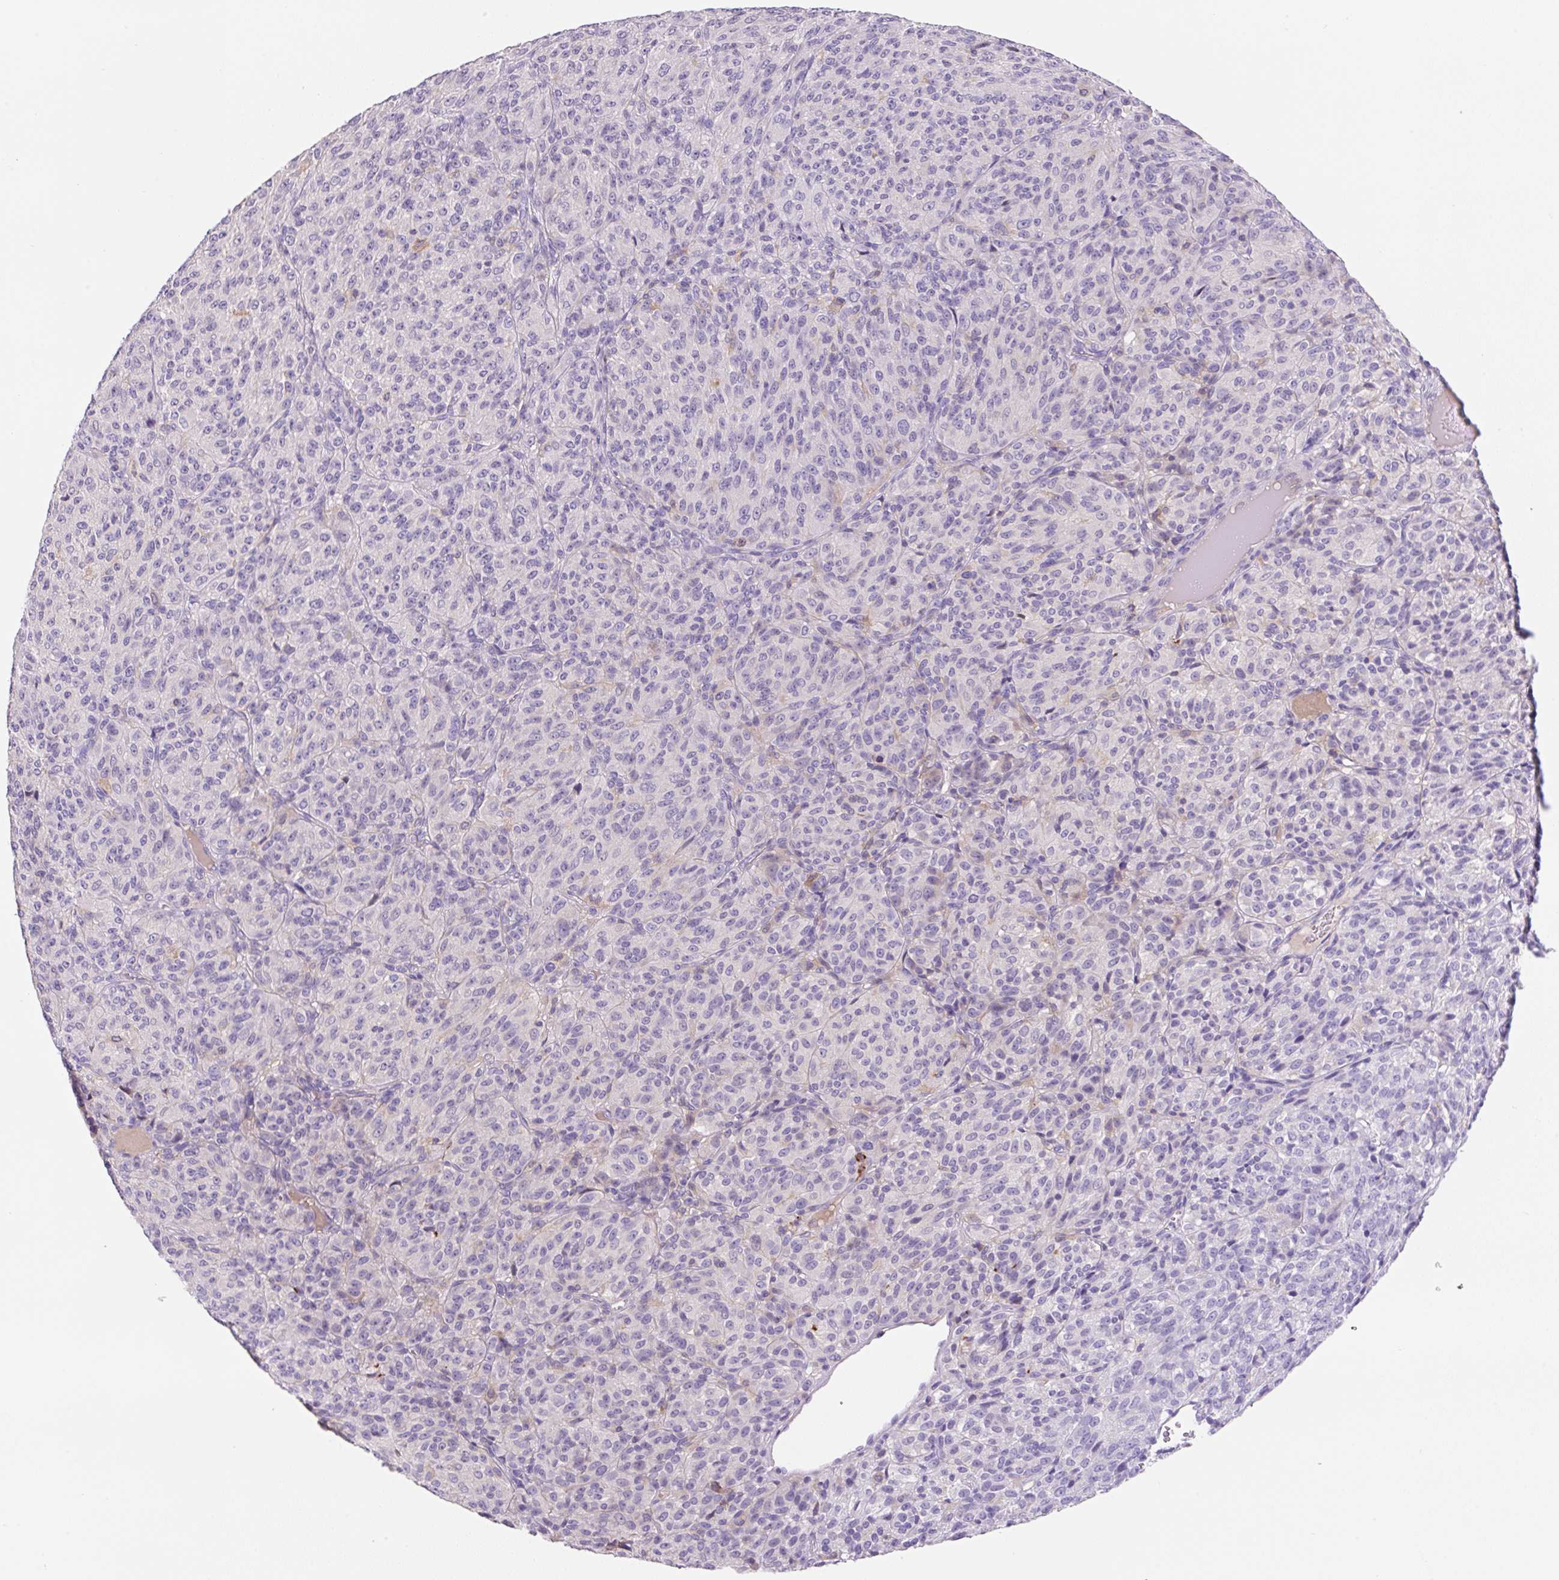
{"staining": {"intensity": "negative", "quantity": "none", "location": "none"}, "tissue": "melanoma", "cell_type": "Tumor cells", "image_type": "cancer", "snomed": [{"axis": "morphology", "description": "Malignant melanoma, Metastatic site"}, {"axis": "topography", "description": "Brain"}], "caption": "An immunohistochemistry histopathology image of malignant melanoma (metastatic site) is shown. There is no staining in tumor cells of malignant melanoma (metastatic site).", "gene": "TDRD15", "patient": {"sex": "female", "age": 56}}